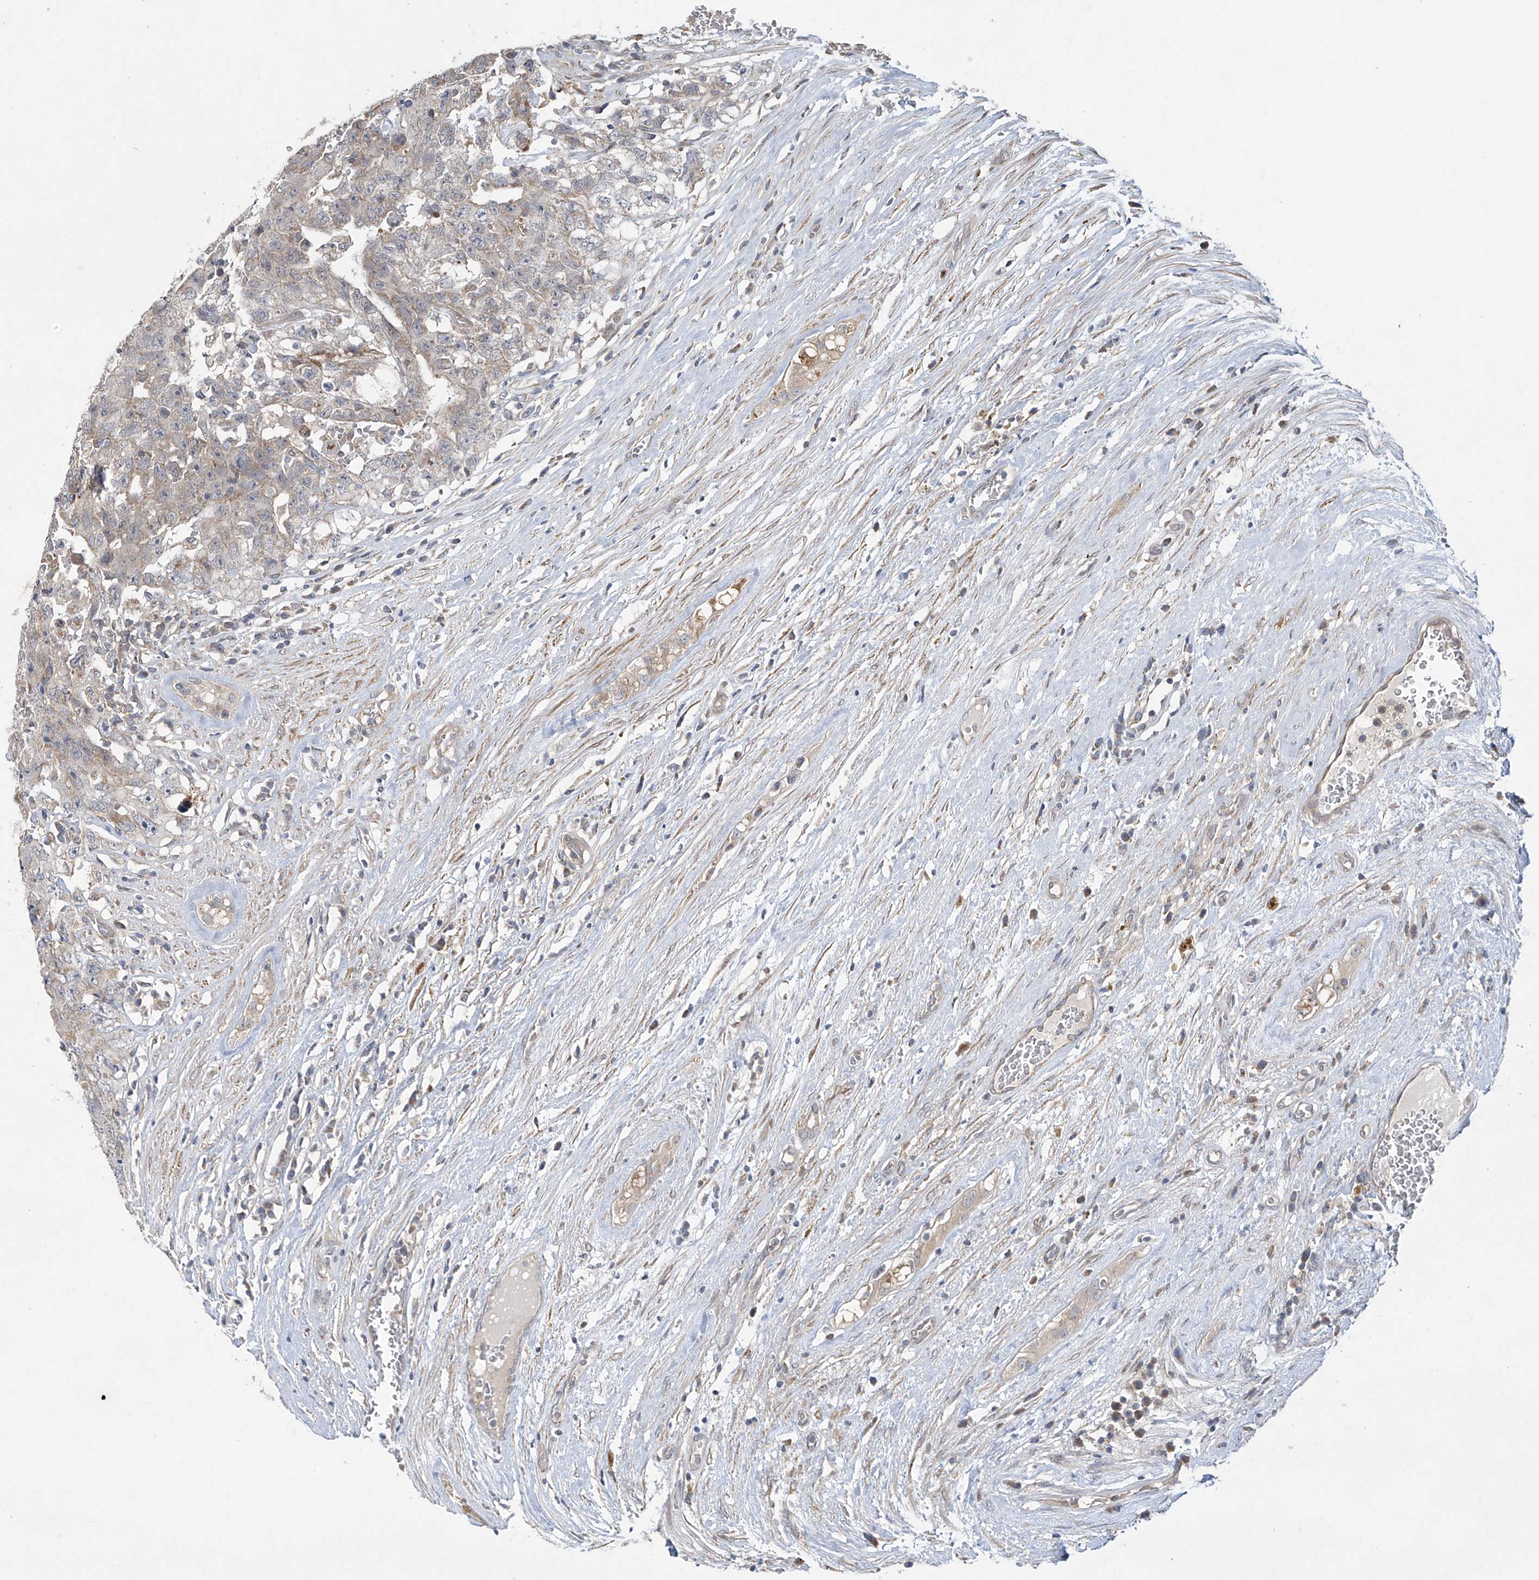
{"staining": {"intensity": "weak", "quantity": "25%-75%", "location": "cytoplasmic/membranous"}, "tissue": "testis cancer", "cell_type": "Tumor cells", "image_type": "cancer", "snomed": [{"axis": "morphology", "description": "Carcinoma, Embryonal, NOS"}, {"axis": "topography", "description": "Testis"}], "caption": "IHC of human testis cancer (embryonal carcinoma) demonstrates low levels of weak cytoplasmic/membranous expression in approximately 25%-75% of tumor cells.", "gene": "TRIM60", "patient": {"sex": "male", "age": 26}}